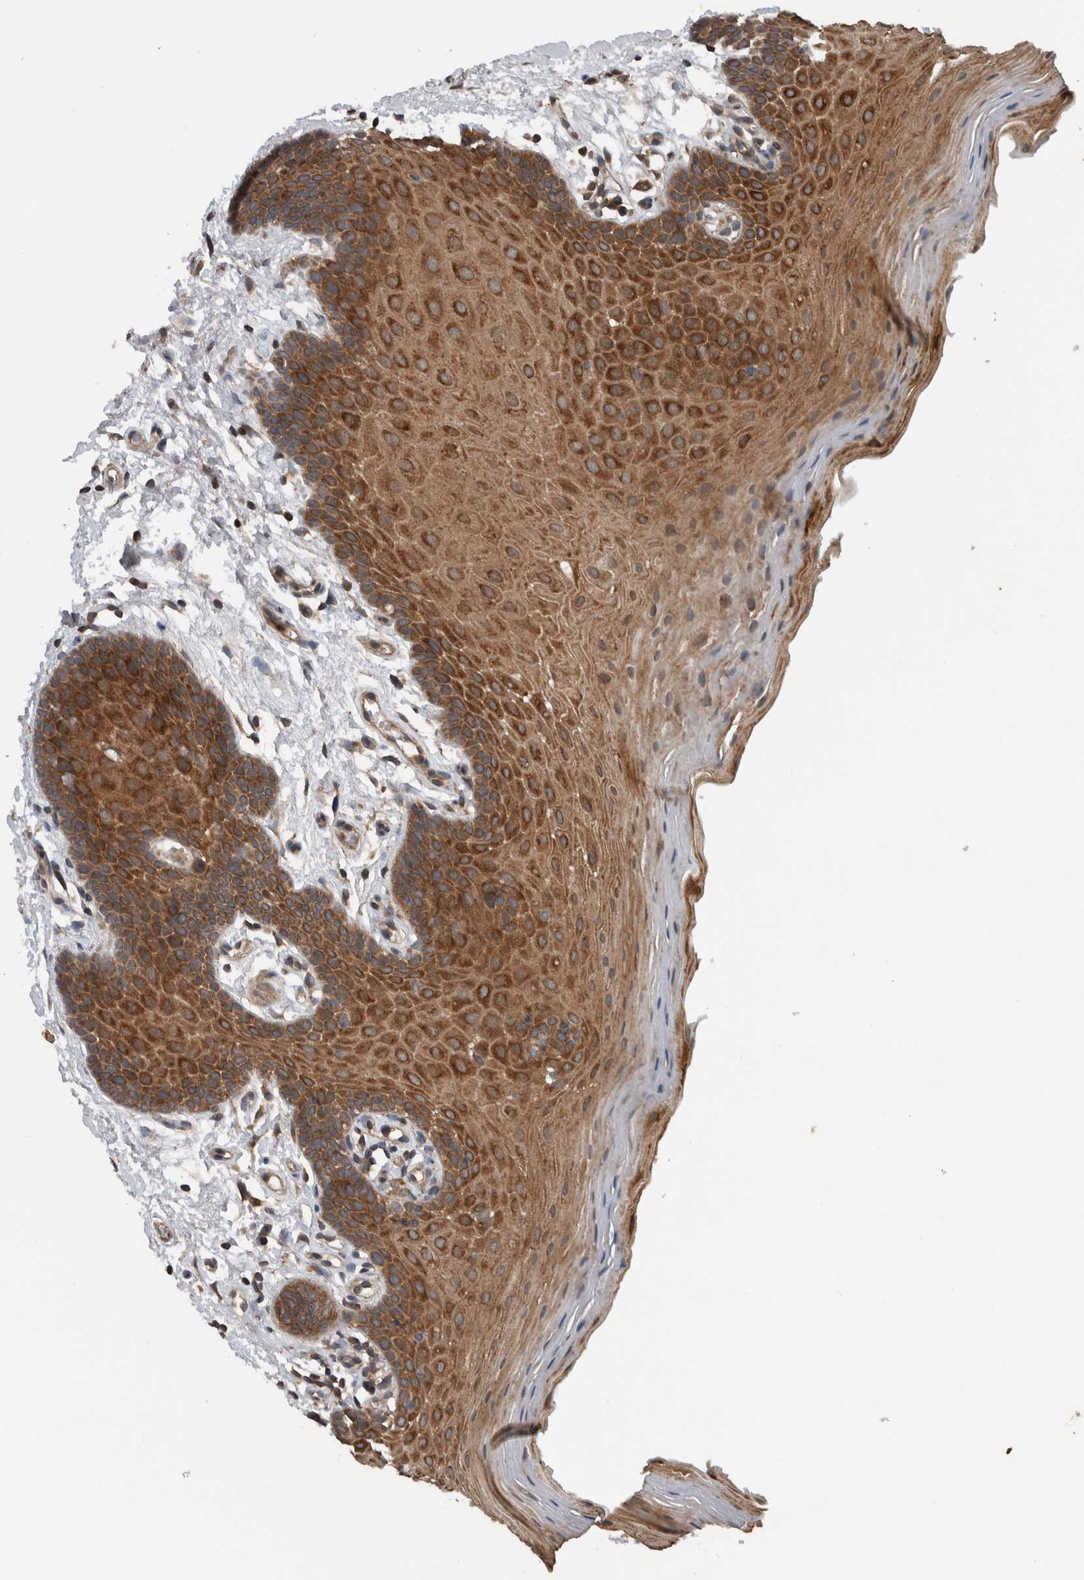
{"staining": {"intensity": "strong", "quantity": ">75%", "location": "cytoplasmic/membranous"}, "tissue": "oral mucosa", "cell_type": "Squamous epithelial cells", "image_type": "normal", "snomed": [{"axis": "morphology", "description": "Normal tissue, NOS"}, {"axis": "topography", "description": "Oral tissue"}], "caption": "IHC staining of benign oral mucosa, which displays high levels of strong cytoplasmic/membranous staining in approximately >75% of squamous epithelial cells indicating strong cytoplasmic/membranous protein positivity. The staining was performed using DAB (3,3'-diaminobenzidine) (brown) for protein detection and nuclei were counterstained in hematoxylin (blue).", "gene": "RIOK3", "patient": {"sex": "male", "age": 62}}